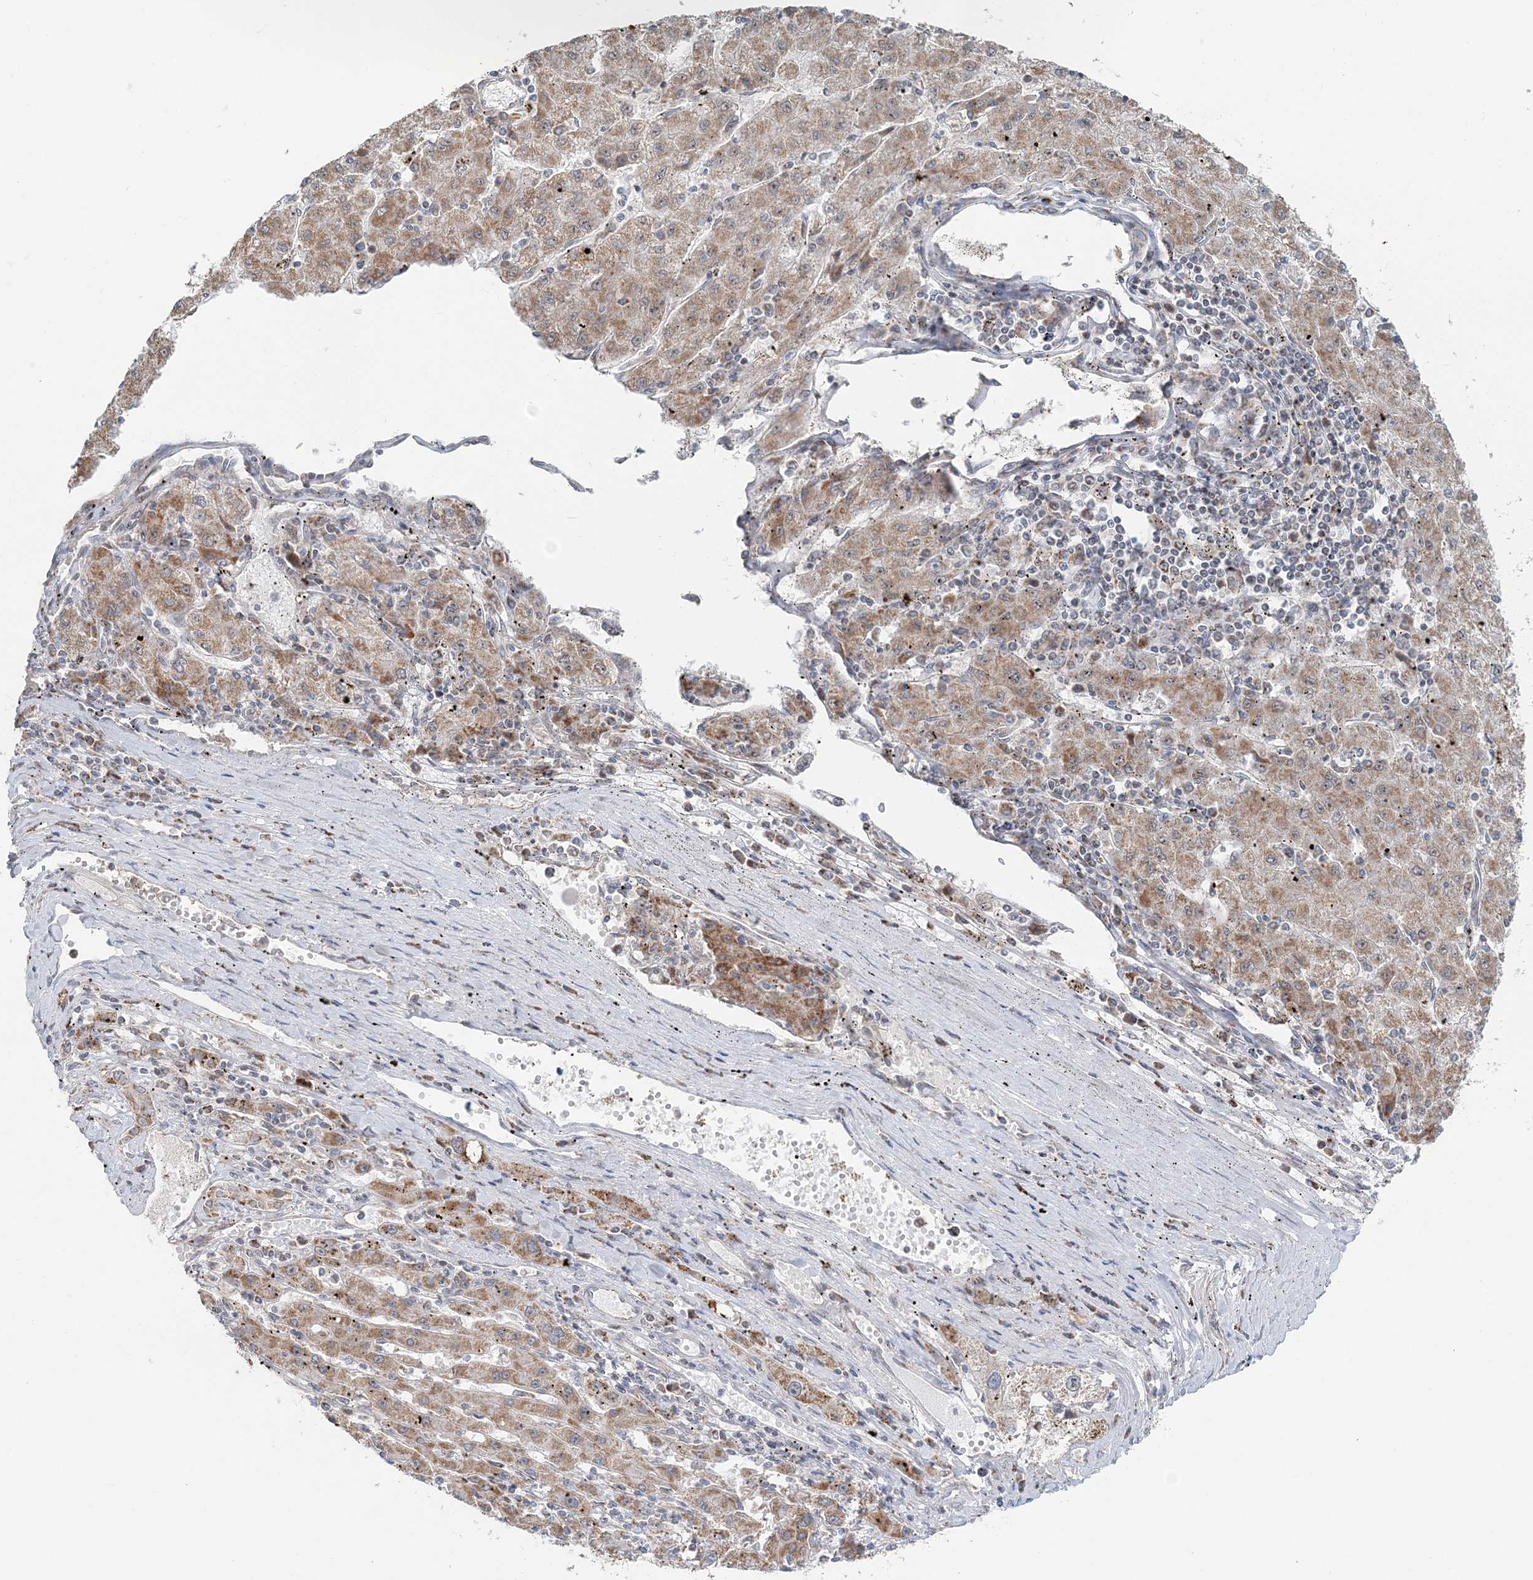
{"staining": {"intensity": "weak", "quantity": ">75%", "location": "cytoplasmic/membranous"}, "tissue": "liver cancer", "cell_type": "Tumor cells", "image_type": "cancer", "snomed": [{"axis": "morphology", "description": "Carcinoma, Hepatocellular, NOS"}, {"axis": "topography", "description": "Liver"}], "caption": "Tumor cells show low levels of weak cytoplasmic/membranous positivity in approximately >75% of cells in liver cancer.", "gene": "RNF150", "patient": {"sex": "male", "age": 72}}